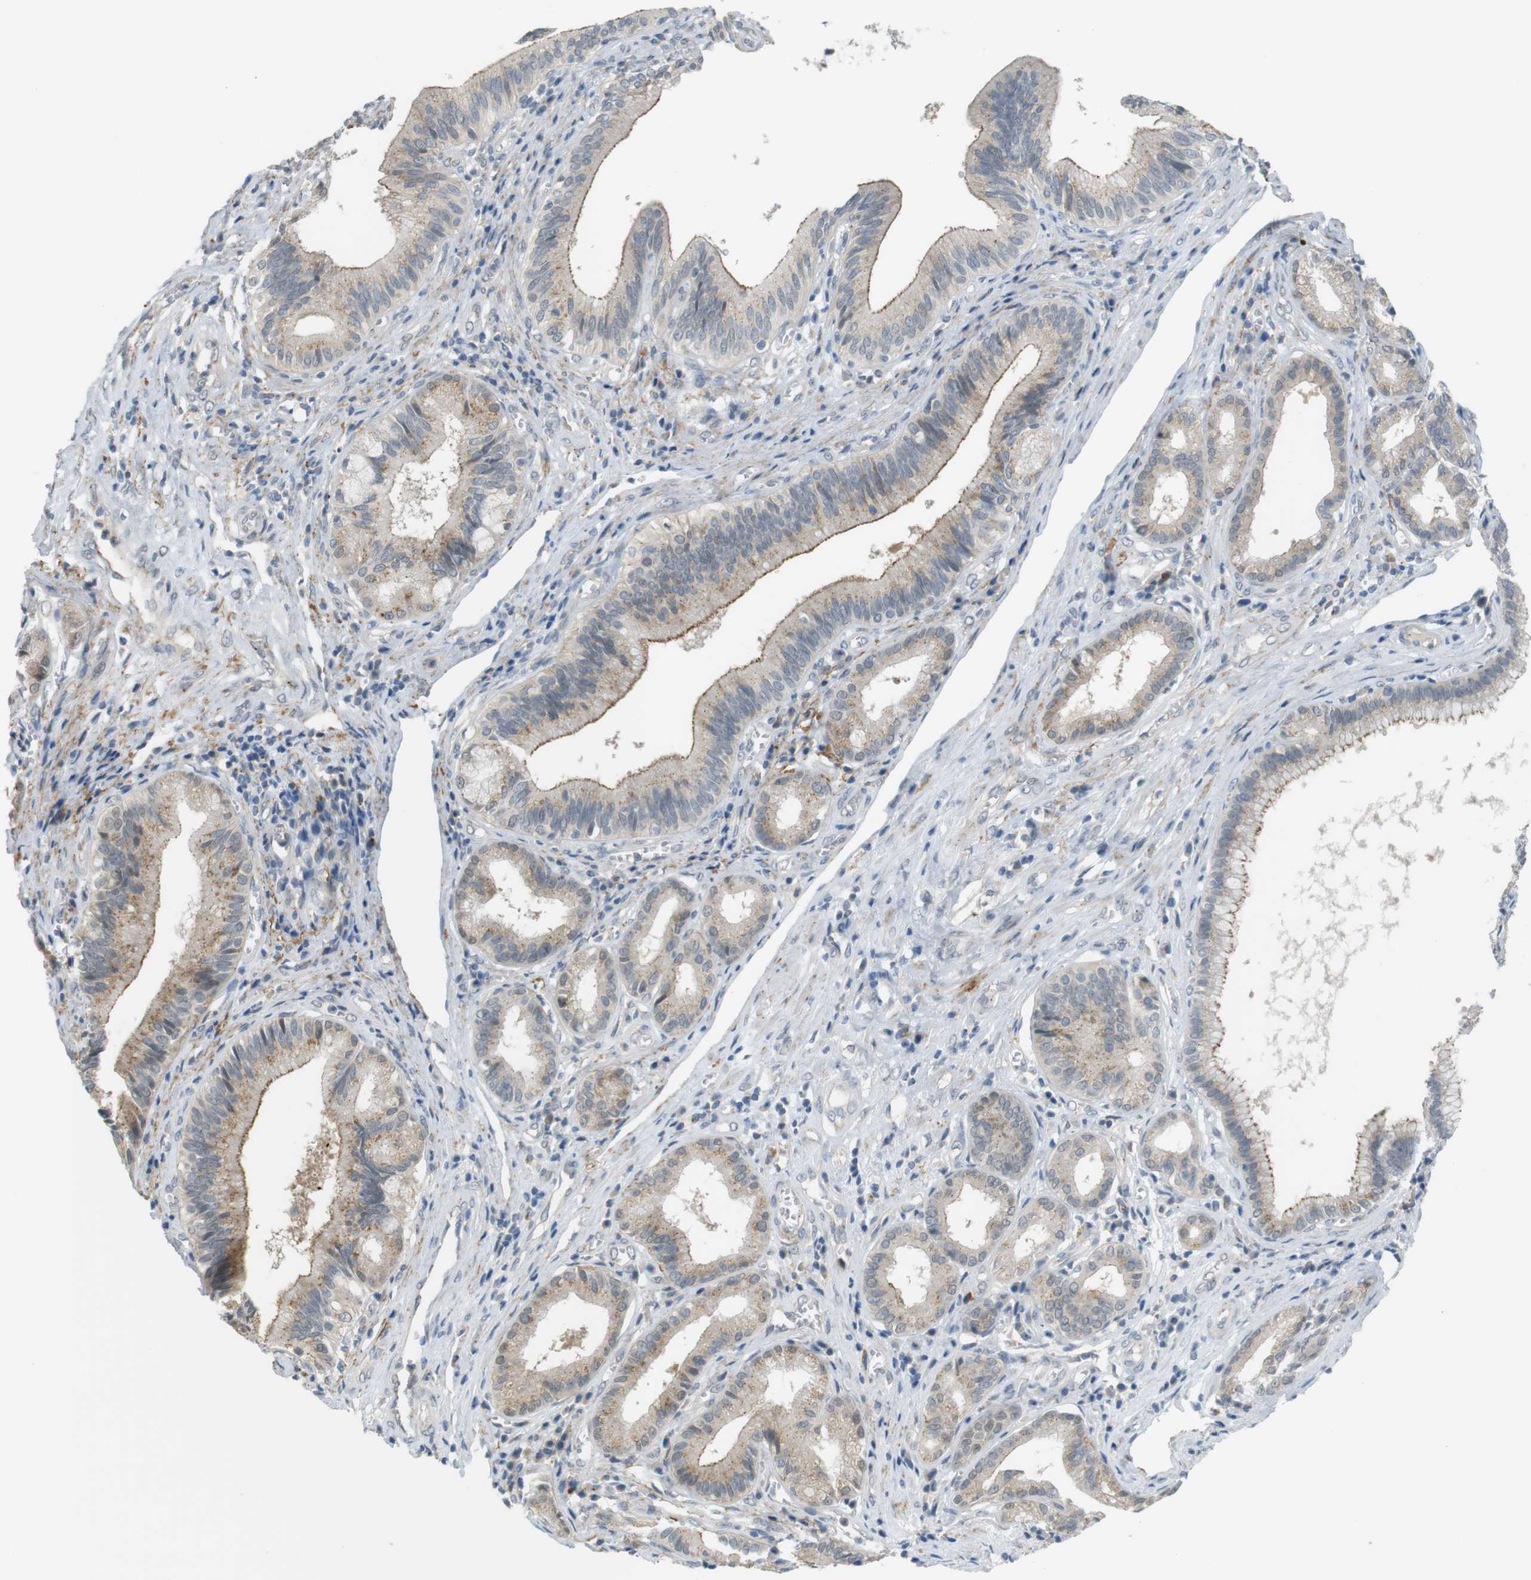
{"staining": {"intensity": "moderate", "quantity": ">75%", "location": "cytoplasmic/membranous"}, "tissue": "pancreatic cancer", "cell_type": "Tumor cells", "image_type": "cancer", "snomed": [{"axis": "morphology", "description": "Adenocarcinoma, NOS"}, {"axis": "topography", "description": "Pancreas"}], "caption": "Moderate cytoplasmic/membranous positivity is identified in about >75% of tumor cells in pancreatic adenocarcinoma.", "gene": "UGT8", "patient": {"sex": "female", "age": 75}}